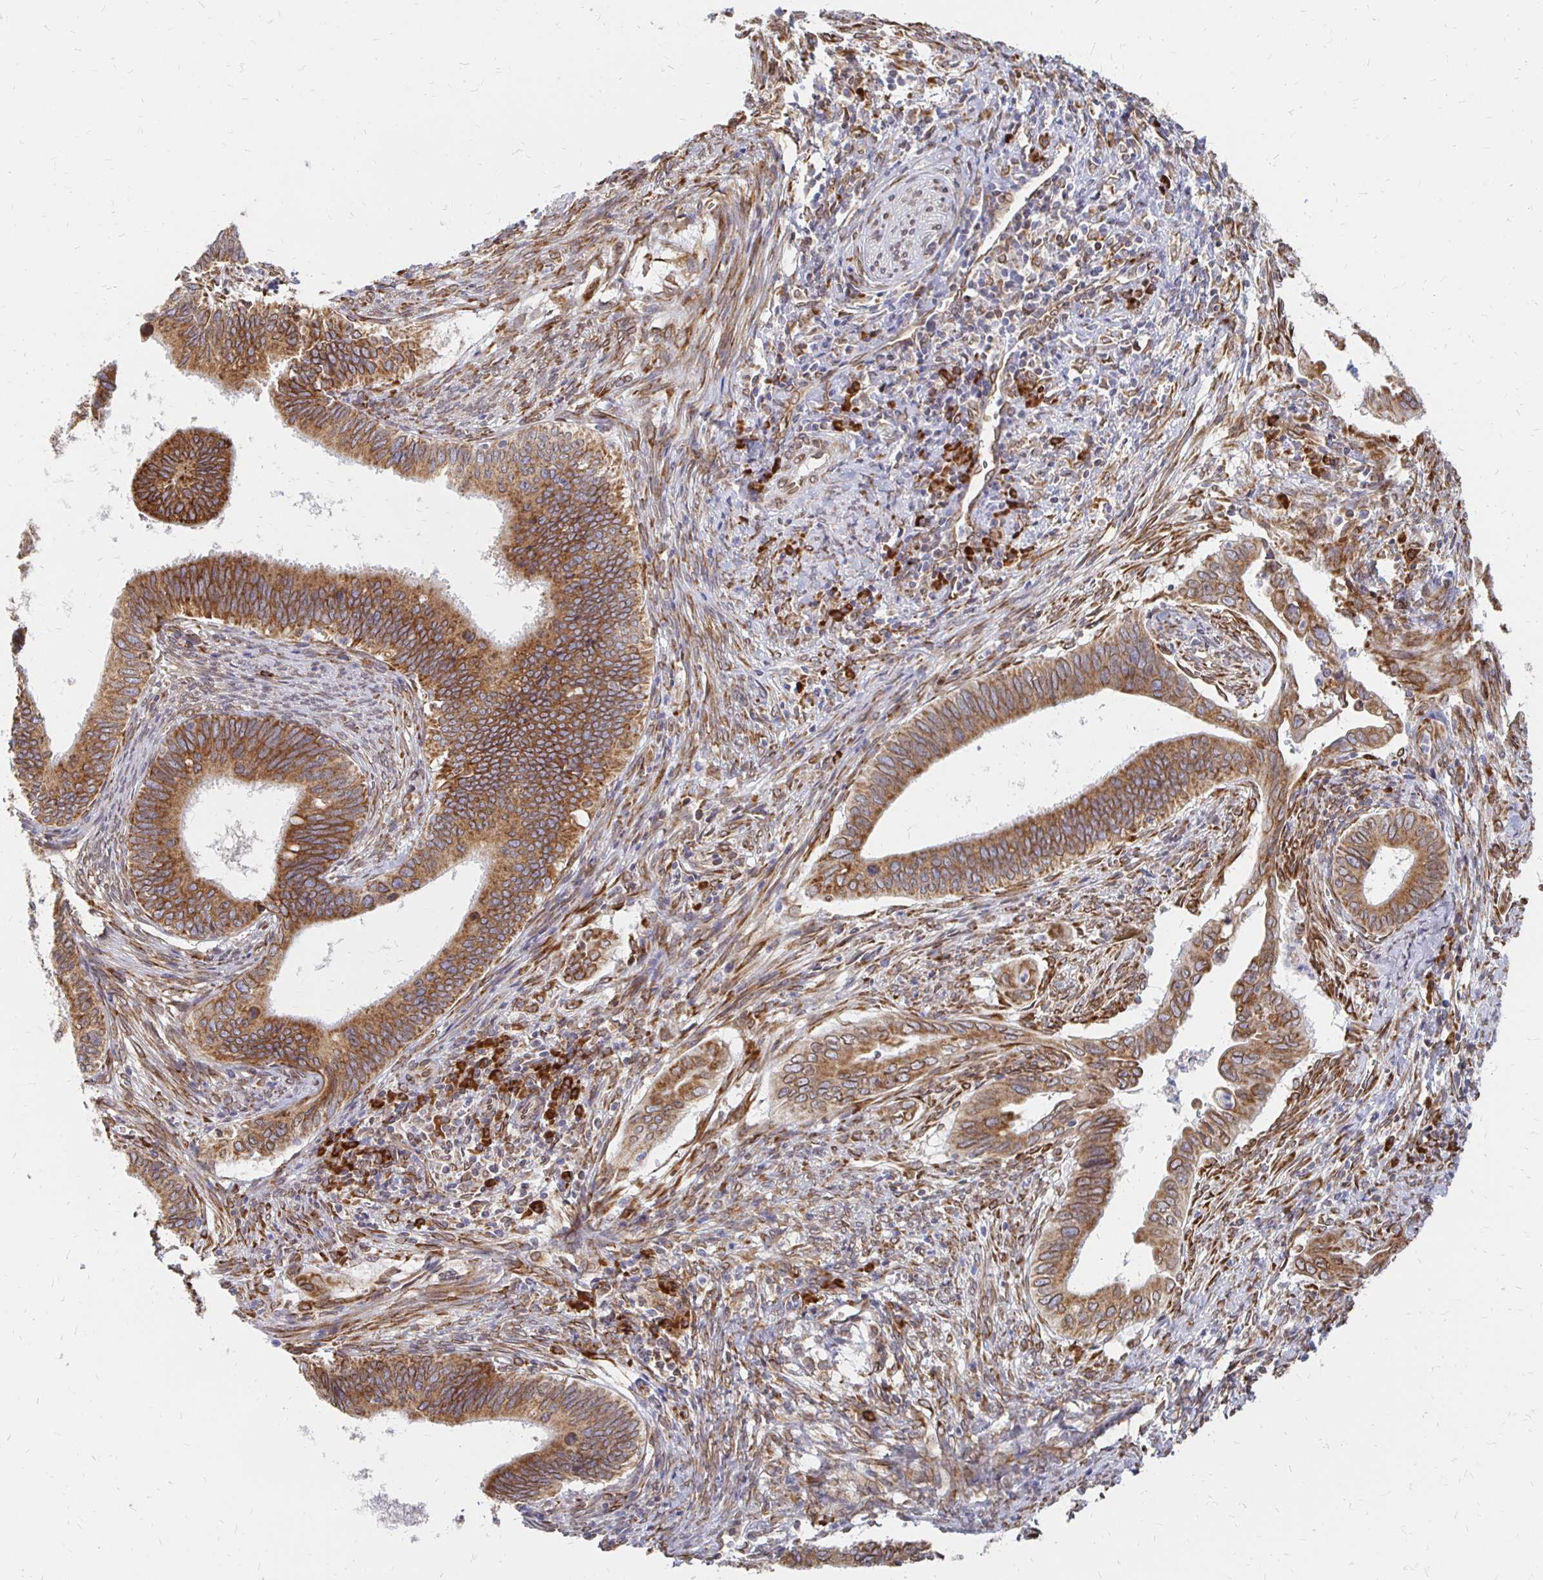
{"staining": {"intensity": "strong", "quantity": ">75%", "location": "cytoplasmic/membranous,nuclear"}, "tissue": "cervical cancer", "cell_type": "Tumor cells", "image_type": "cancer", "snomed": [{"axis": "morphology", "description": "Adenocarcinoma, NOS"}, {"axis": "topography", "description": "Cervix"}], "caption": "Human cervical cancer stained for a protein (brown) exhibits strong cytoplasmic/membranous and nuclear positive staining in approximately >75% of tumor cells.", "gene": "PELI3", "patient": {"sex": "female", "age": 42}}